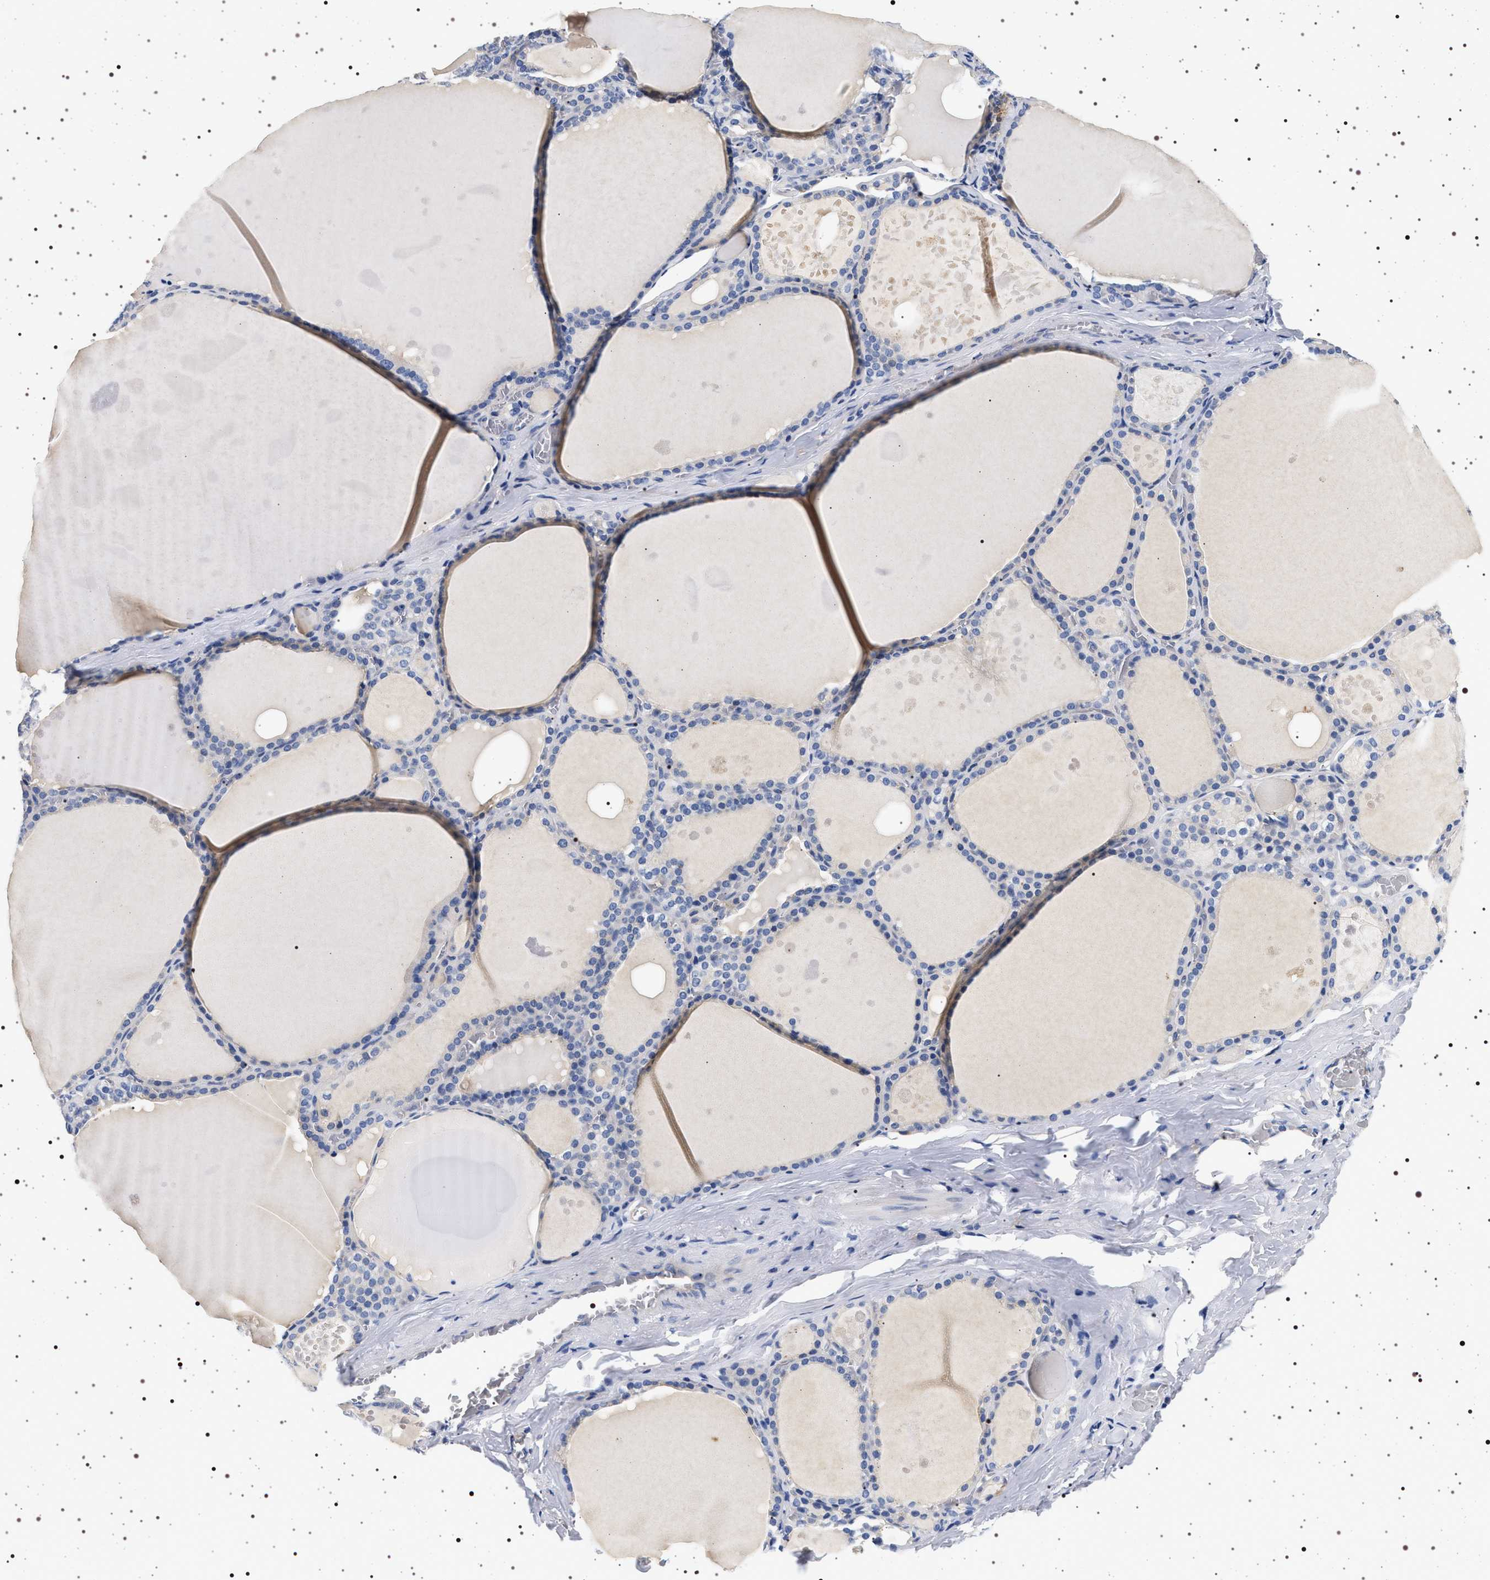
{"staining": {"intensity": "negative", "quantity": "none", "location": "none"}, "tissue": "thyroid gland", "cell_type": "Glandular cells", "image_type": "normal", "snomed": [{"axis": "morphology", "description": "Normal tissue, NOS"}, {"axis": "topography", "description": "Thyroid gland"}], "caption": "Normal thyroid gland was stained to show a protein in brown. There is no significant expression in glandular cells.", "gene": "HSD17B1", "patient": {"sex": "male", "age": 56}}